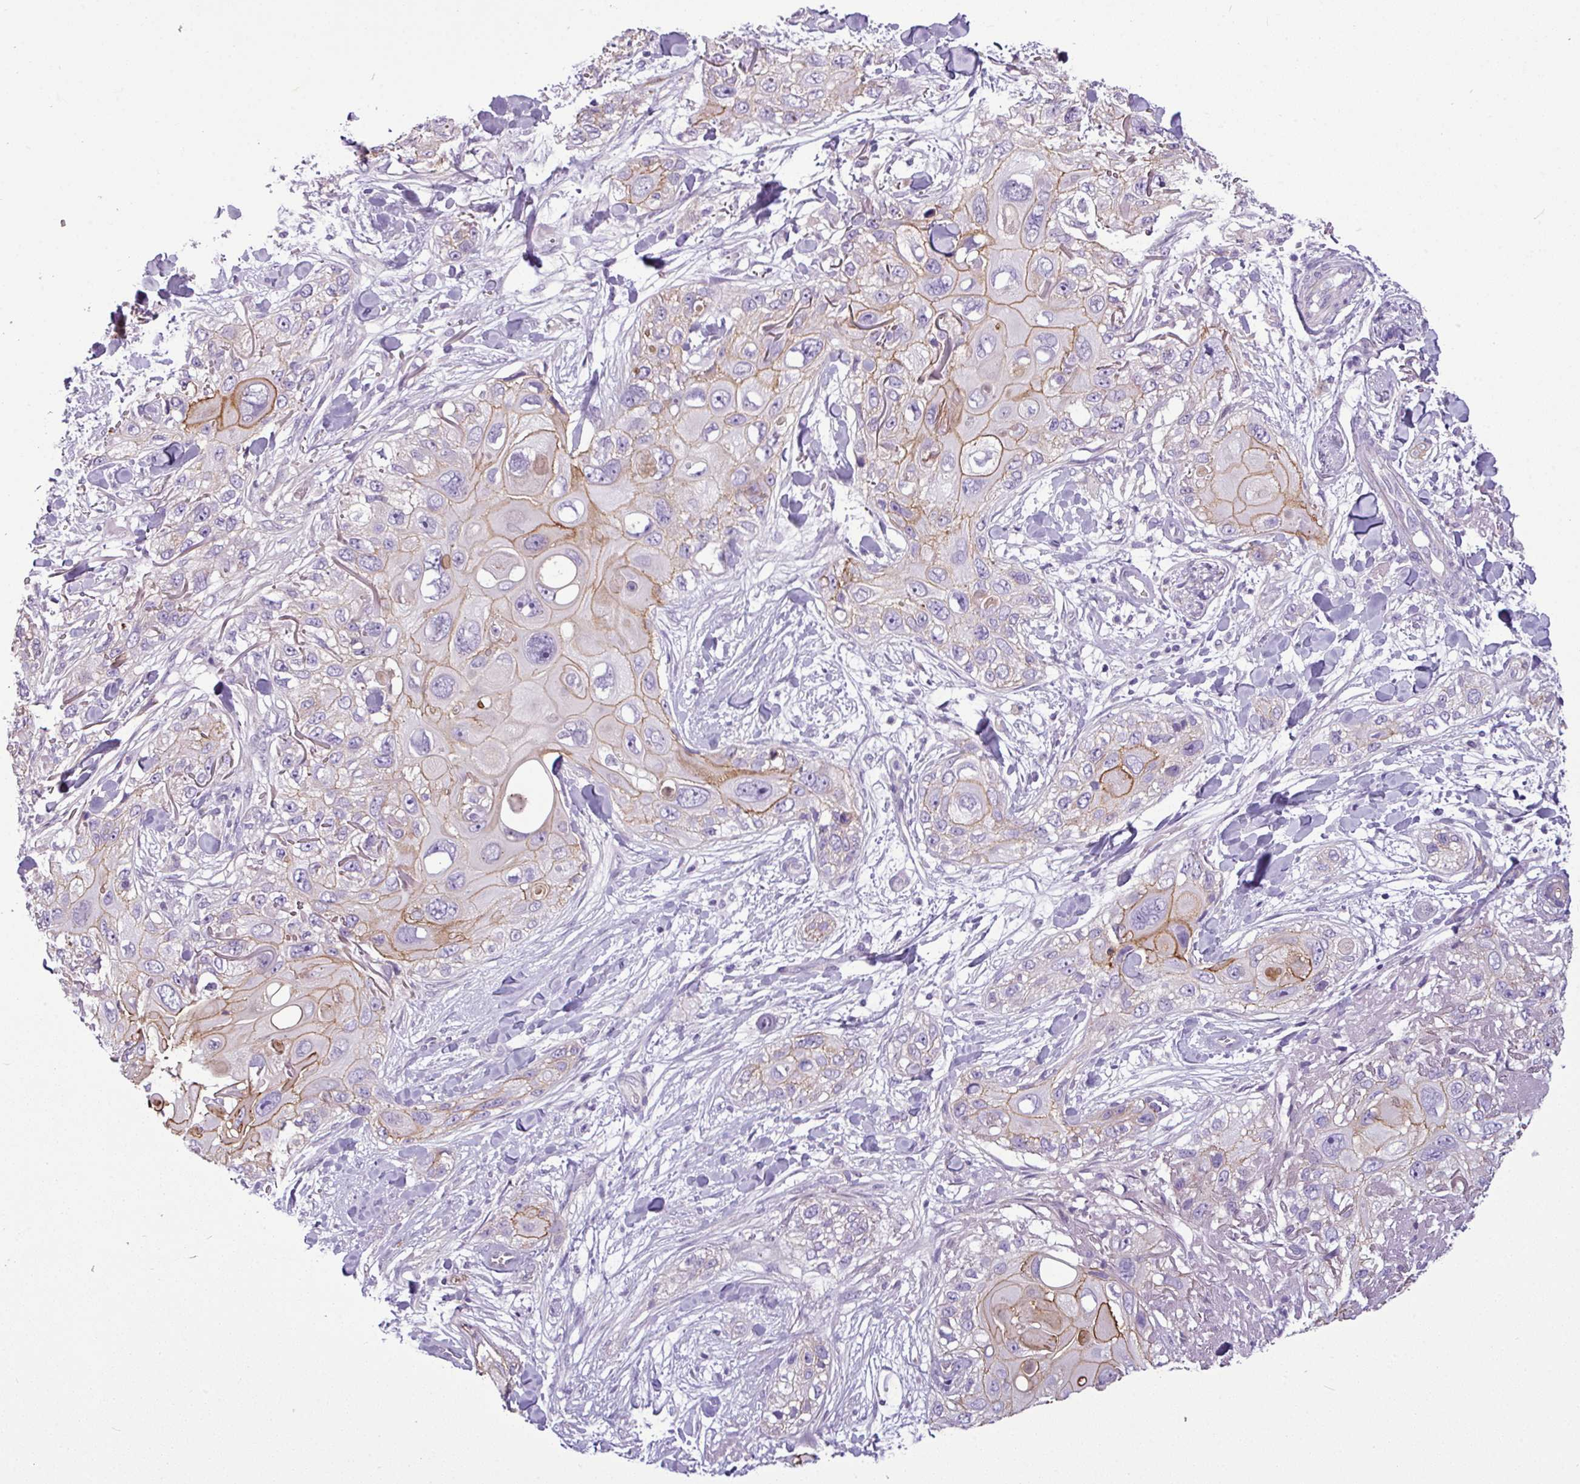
{"staining": {"intensity": "moderate", "quantity": "25%-75%", "location": "cytoplasmic/membranous"}, "tissue": "skin cancer", "cell_type": "Tumor cells", "image_type": "cancer", "snomed": [{"axis": "morphology", "description": "Normal tissue, NOS"}, {"axis": "morphology", "description": "Squamous cell carcinoma, NOS"}, {"axis": "topography", "description": "Skin"}], "caption": "Immunohistochemistry (DAB (3,3'-diaminobenzidine)) staining of skin cancer (squamous cell carcinoma) displays moderate cytoplasmic/membranous protein staining in approximately 25%-75% of tumor cells.", "gene": "TMEM178B", "patient": {"sex": "male", "age": 72}}